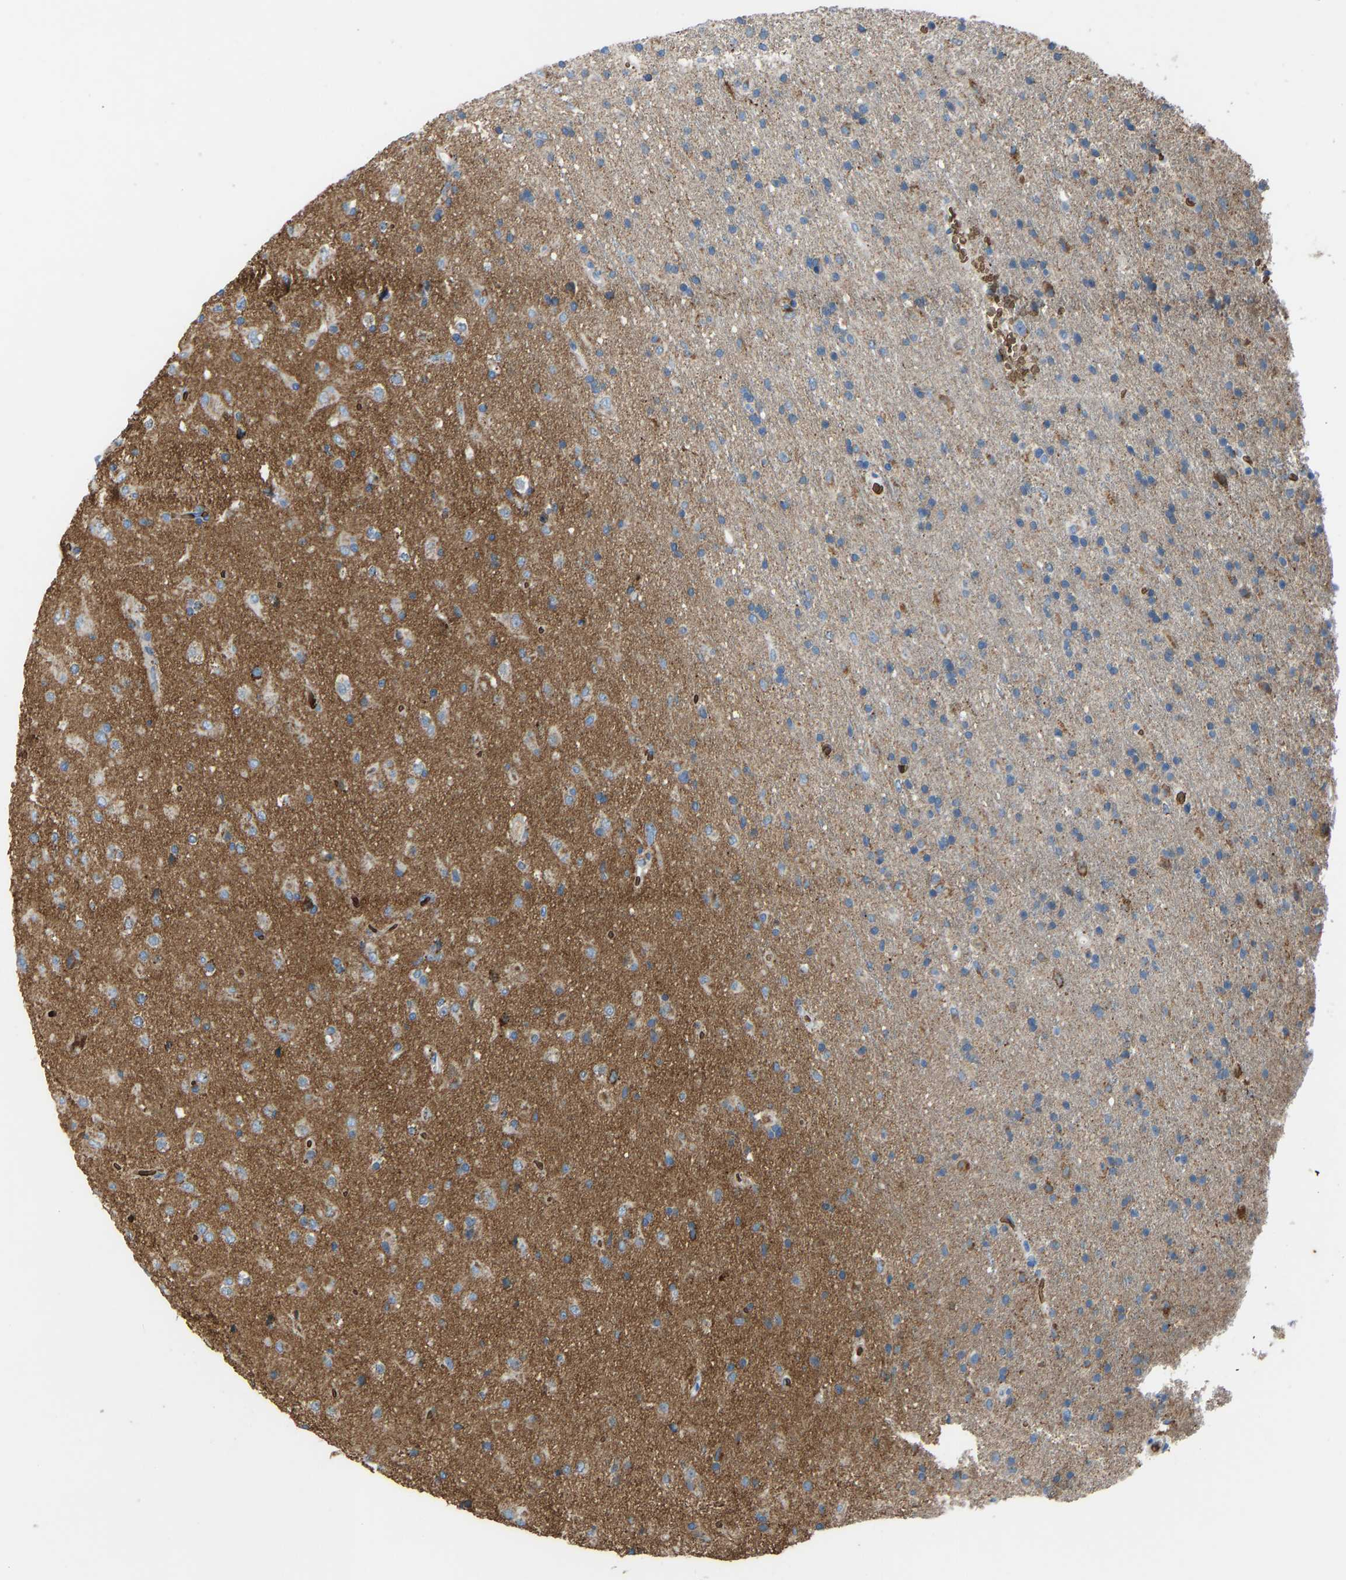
{"staining": {"intensity": "moderate", "quantity": "<25%", "location": "cytoplasmic/membranous"}, "tissue": "glioma", "cell_type": "Tumor cells", "image_type": "cancer", "snomed": [{"axis": "morphology", "description": "Glioma, malignant, Low grade"}, {"axis": "topography", "description": "Brain"}], "caption": "Protein staining of glioma tissue displays moderate cytoplasmic/membranous expression in about <25% of tumor cells.", "gene": "PIGS", "patient": {"sex": "male", "age": 65}}